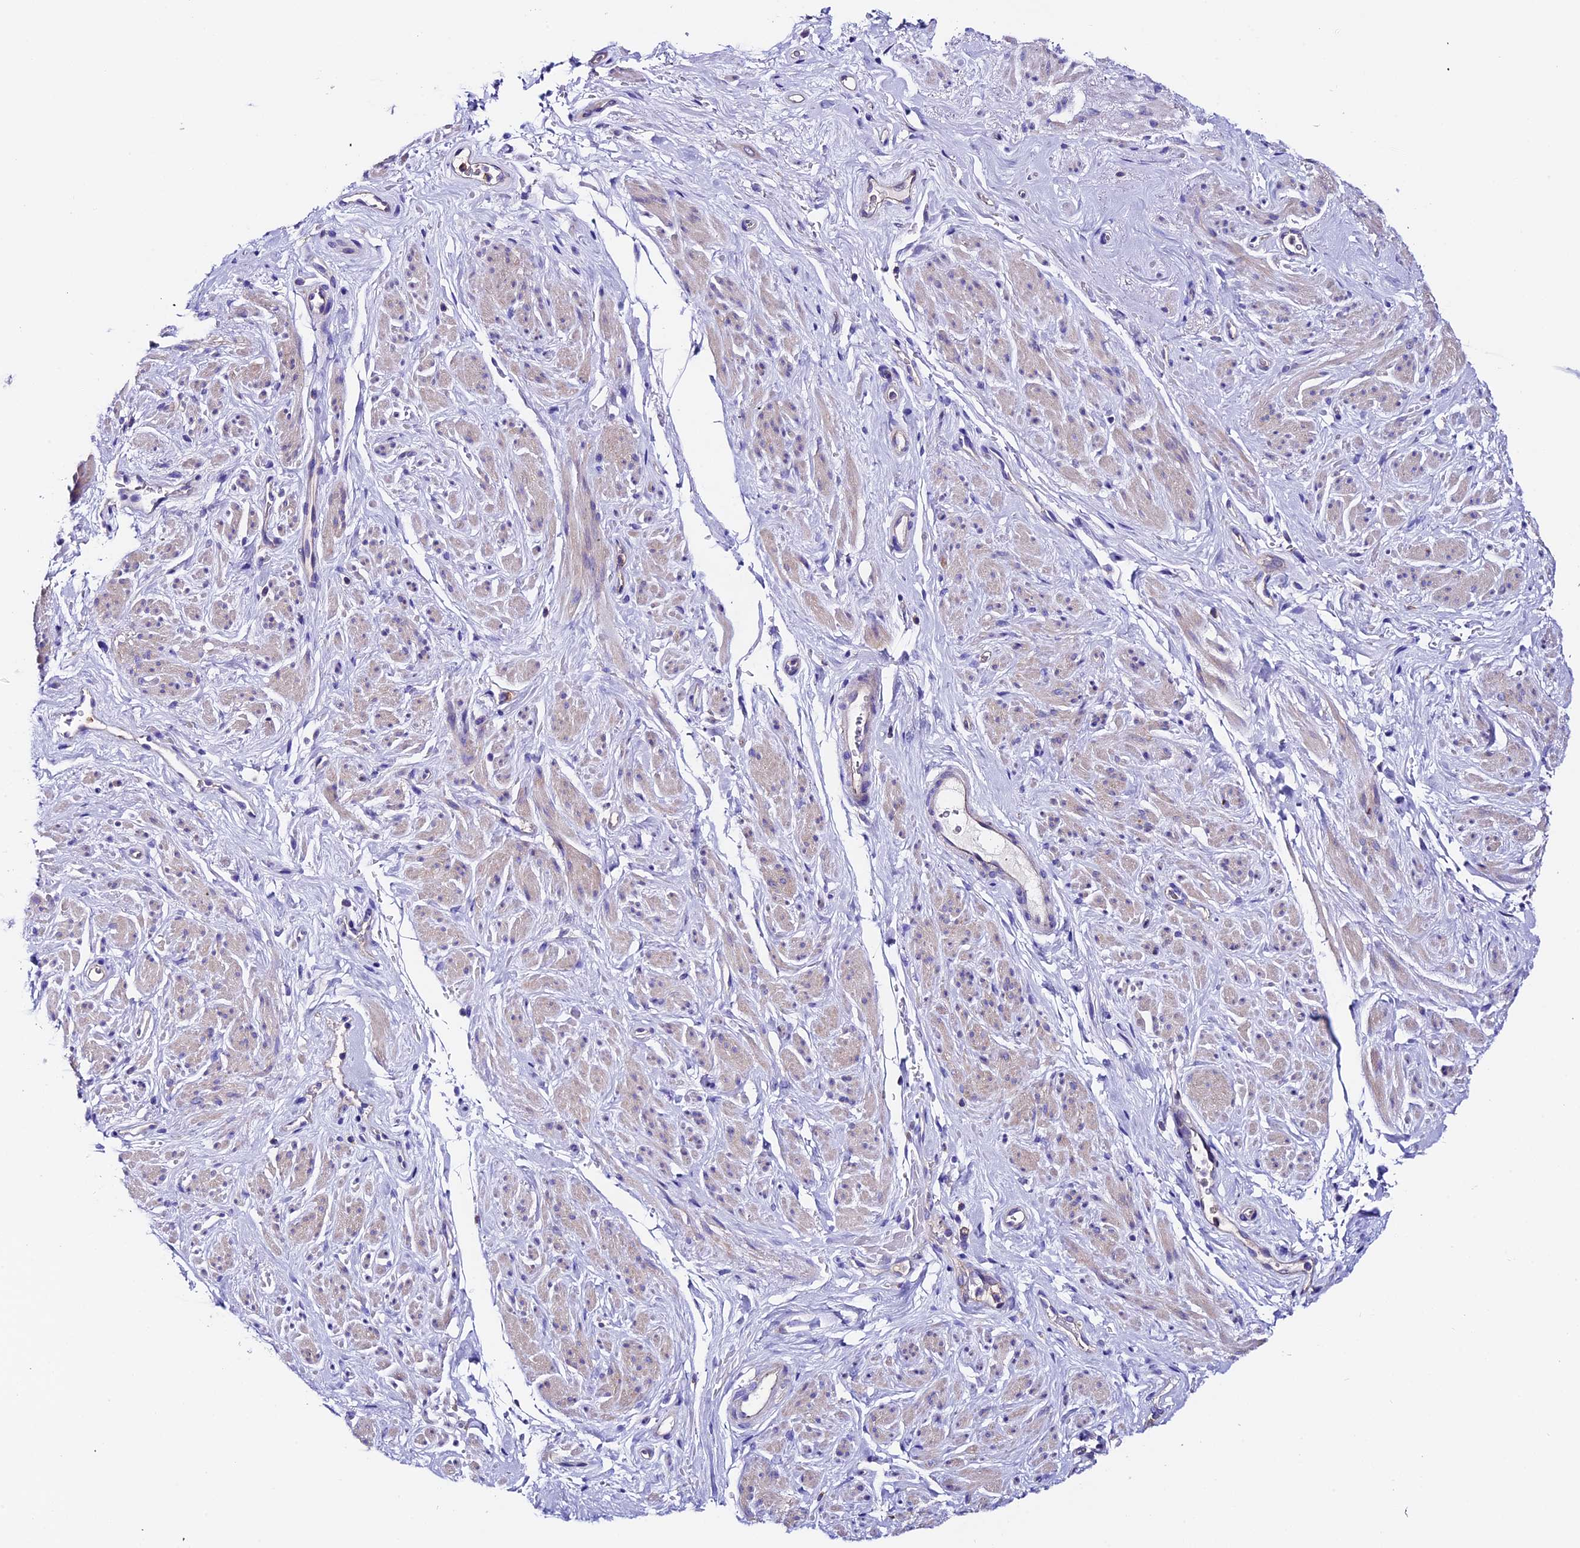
{"staining": {"intensity": "weak", "quantity": "<25%", "location": "cytoplasmic/membranous"}, "tissue": "smooth muscle", "cell_type": "Smooth muscle cells", "image_type": "normal", "snomed": [{"axis": "morphology", "description": "Normal tissue, NOS"}, {"axis": "topography", "description": "Smooth muscle"}, {"axis": "topography", "description": "Peripheral nerve tissue"}], "caption": "Immunohistochemistry (IHC) micrograph of normal smooth muscle: smooth muscle stained with DAB reveals no significant protein expression in smooth muscle cells. (Brightfield microscopy of DAB (3,3'-diaminobenzidine) IHC at high magnification).", "gene": "COMTD1", "patient": {"sex": "male", "age": 69}}